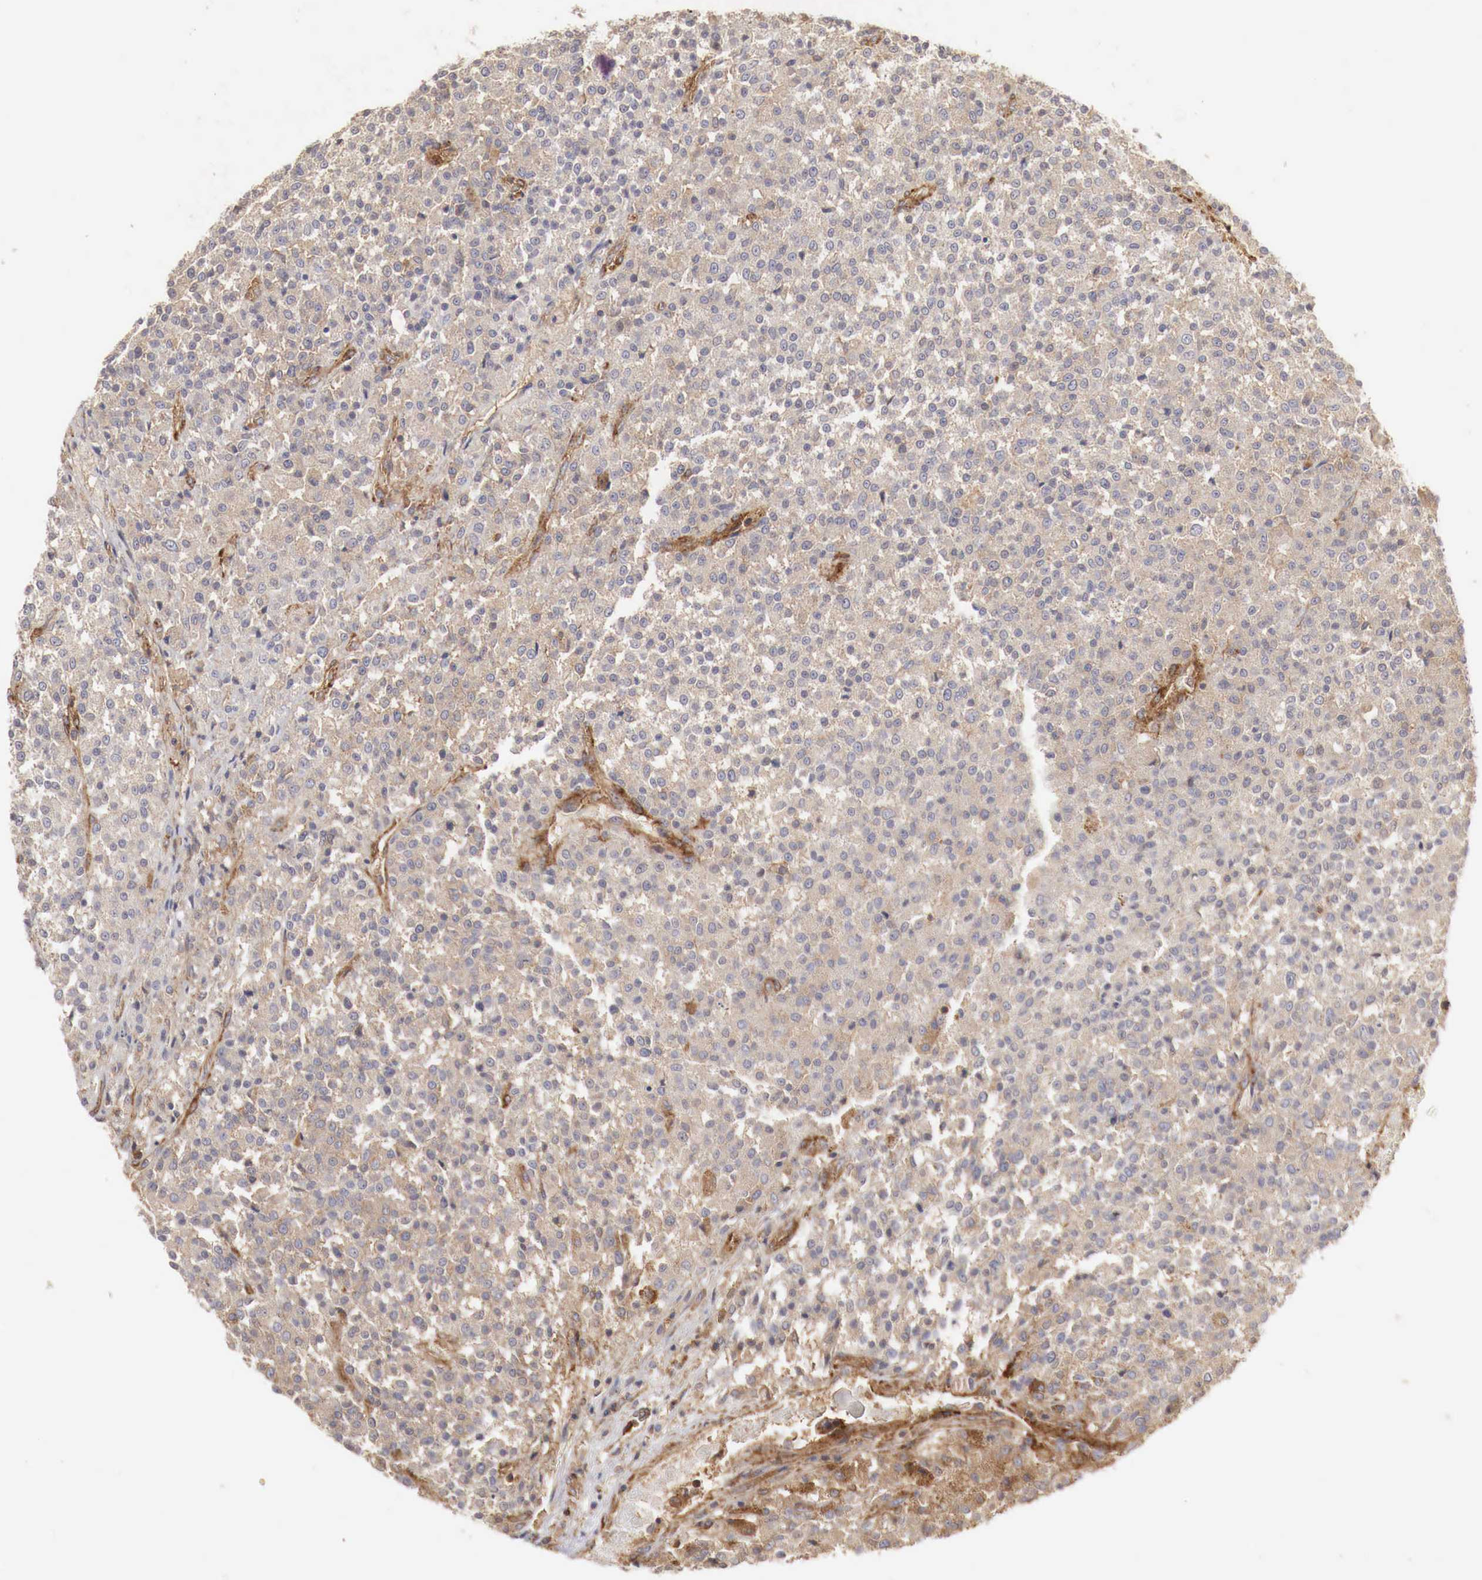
{"staining": {"intensity": "weak", "quantity": ">75%", "location": "cytoplasmic/membranous"}, "tissue": "testis cancer", "cell_type": "Tumor cells", "image_type": "cancer", "snomed": [{"axis": "morphology", "description": "Seminoma, NOS"}, {"axis": "topography", "description": "Testis"}], "caption": "This histopathology image reveals testis seminoma stained with IHC to label a protein in brown. The cytoplasmic/membranous of tumor cells show weak positivity for the protein. Nuclei are counter-stained blue.", "gene": "ARMCX4", "patient": {"sex": "male", "age": 59}}